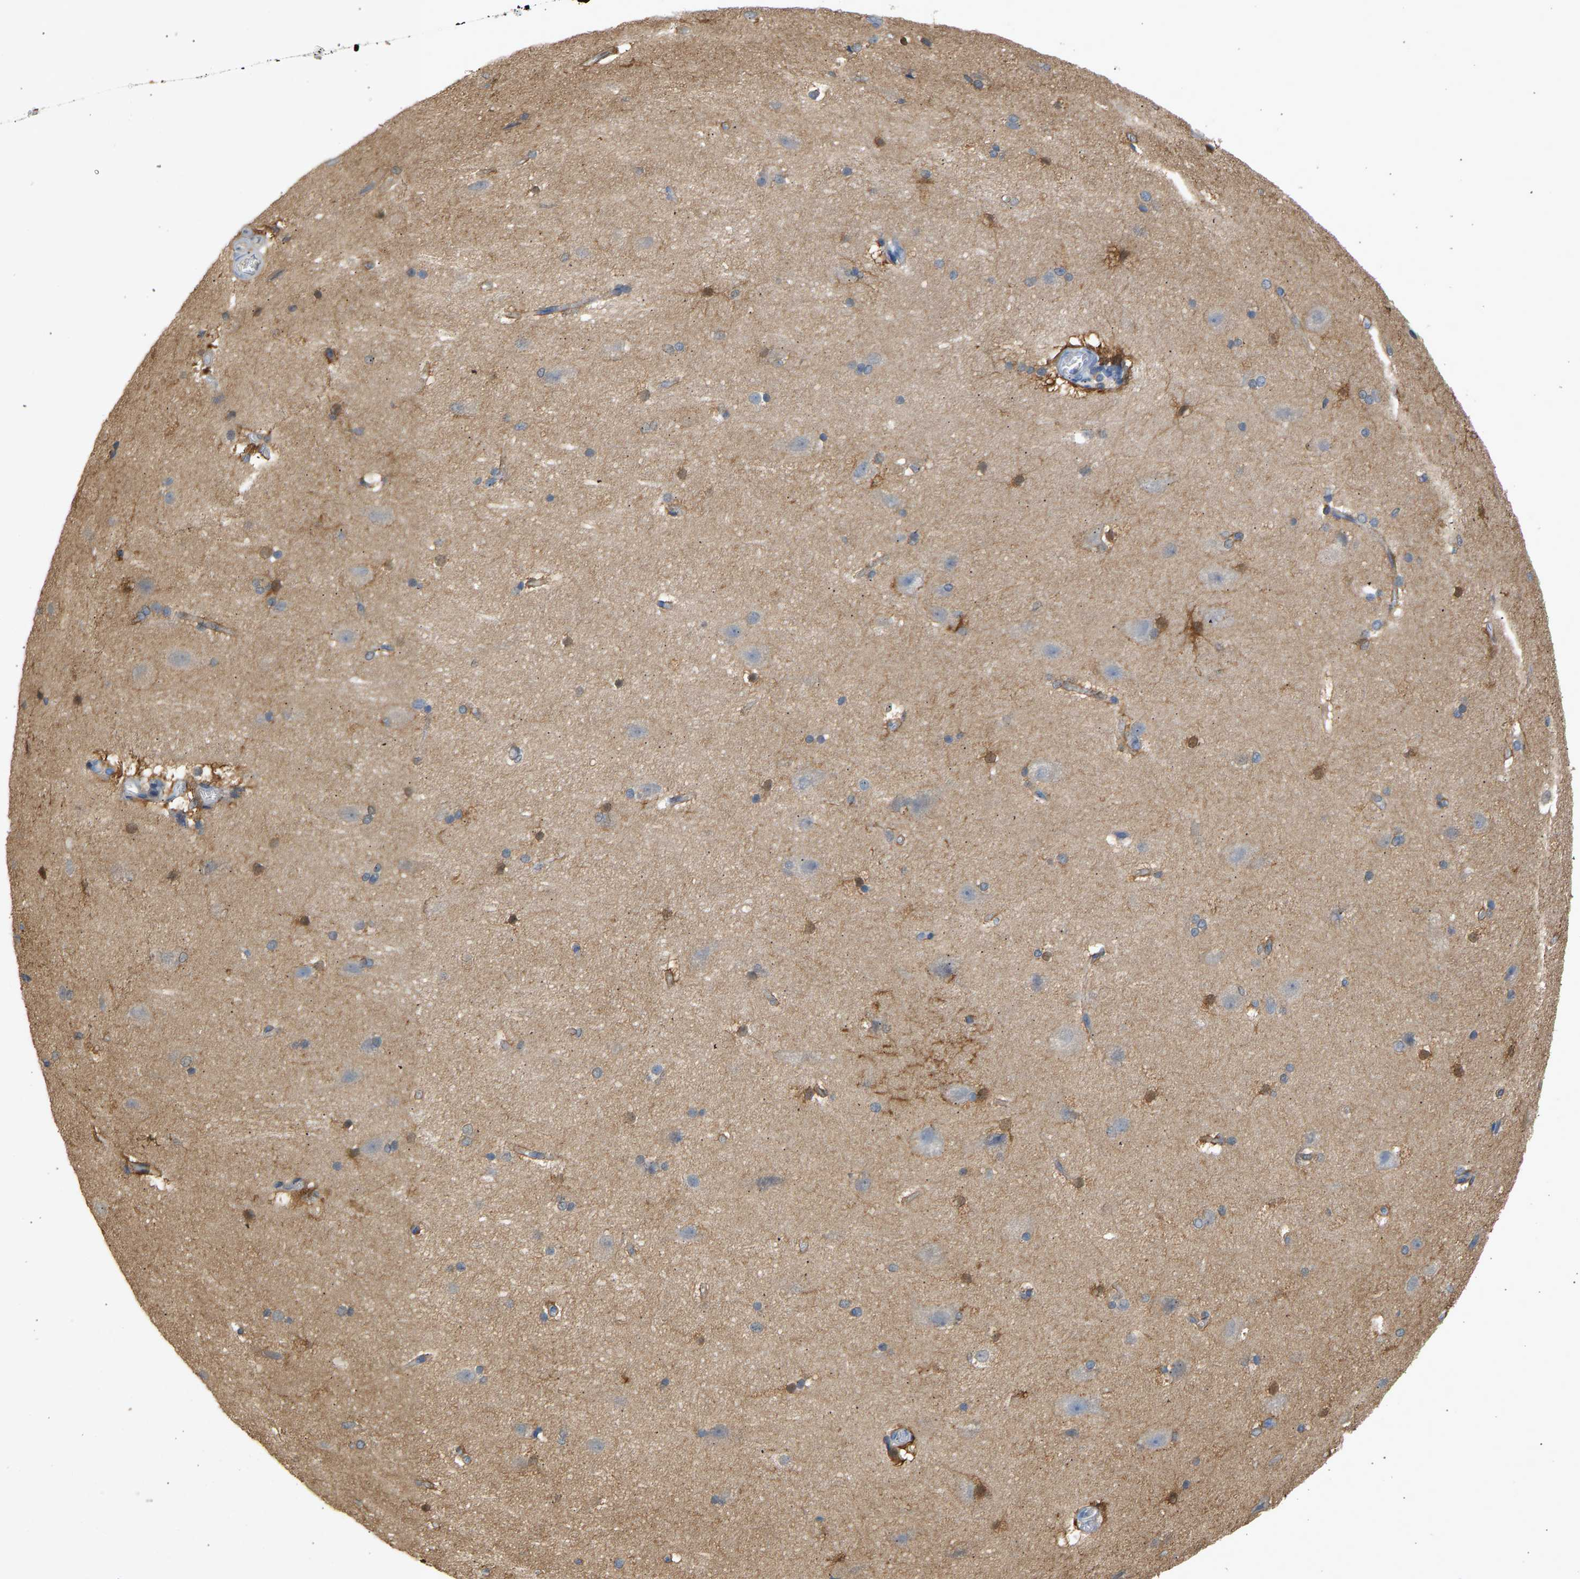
{"staining": {"intensity": "weak", "quantity": ">75%", "location": "cytoplasmic/membranous"}, "tissue": "cerebral cortex", "cell_type": "Endothelial cells", "image_type": "normal", "snomed": [{"axis": "morphology", "description": "Normal tissue, NOS"}, {"axis": "topography", "description": "Cerebral cortex"}, {"axis": "topography", "description": "Hippocampus"}], "caption": "A micrograph of human cerebral cortex stained for a protein exhibits weak cytoplasmic/membranous brown staining in endothelial cells.", "gene": "ENO1", "patient": {"sex": "female", "age": 19}}